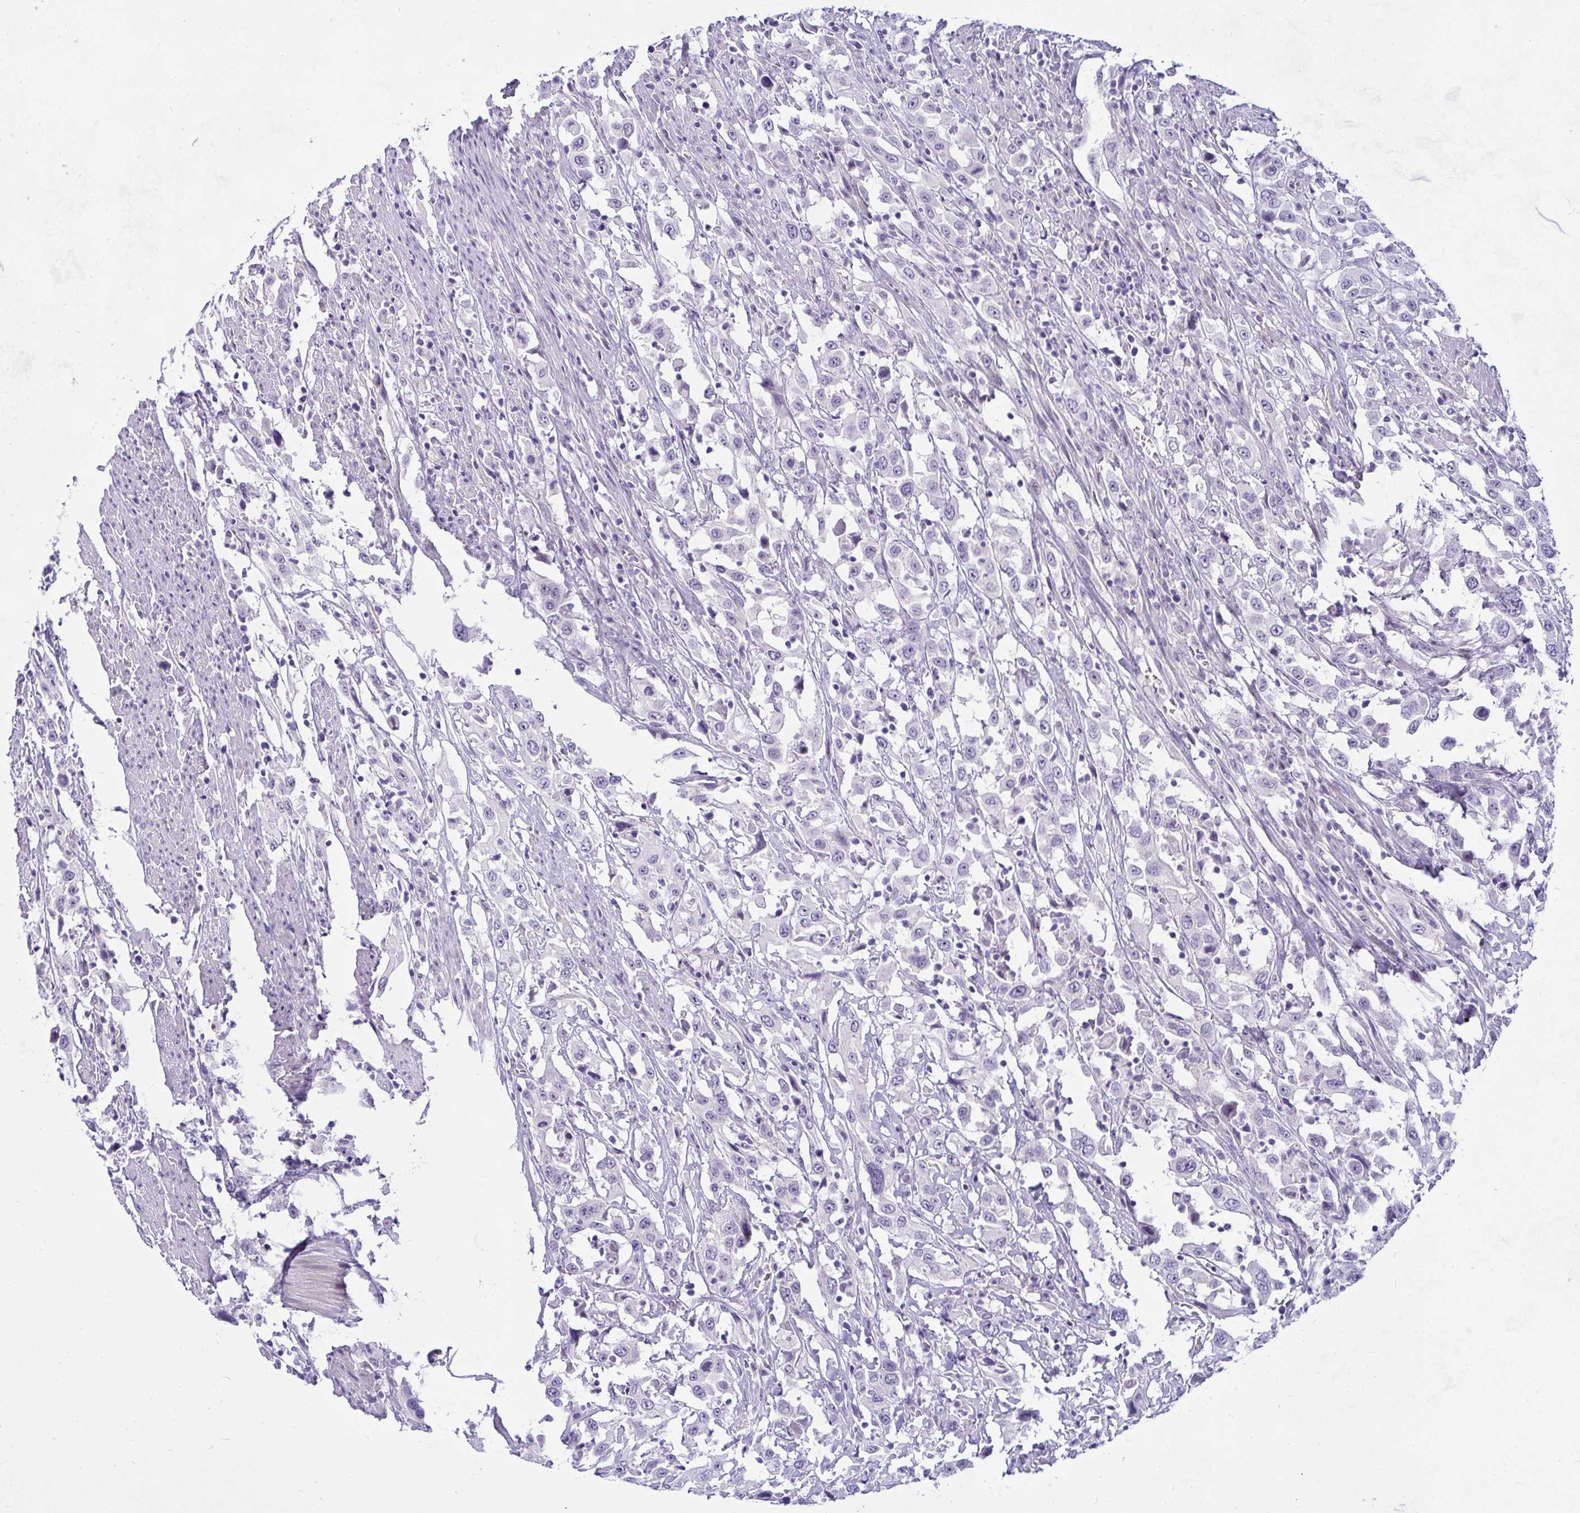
{"staining": {"intensity": "negative", "quantity": "none", "location": "none"}, "tissue": "urothelial cancer", "cell_type": "Tumor cells", "image_type": "cancer", "snomed": [{"axis": "morphology", "description": "Urothelial carcinoma, High grade"}, {"axis": "topography", "description": "Urinary bladder"}], "caption": "This is an immunohistochemistry photomicrograph of human urothelial cancer. There is no expression in tumor cells.", "gene": "NFXL1", "patient": {"sex": "male", "age": 61}}